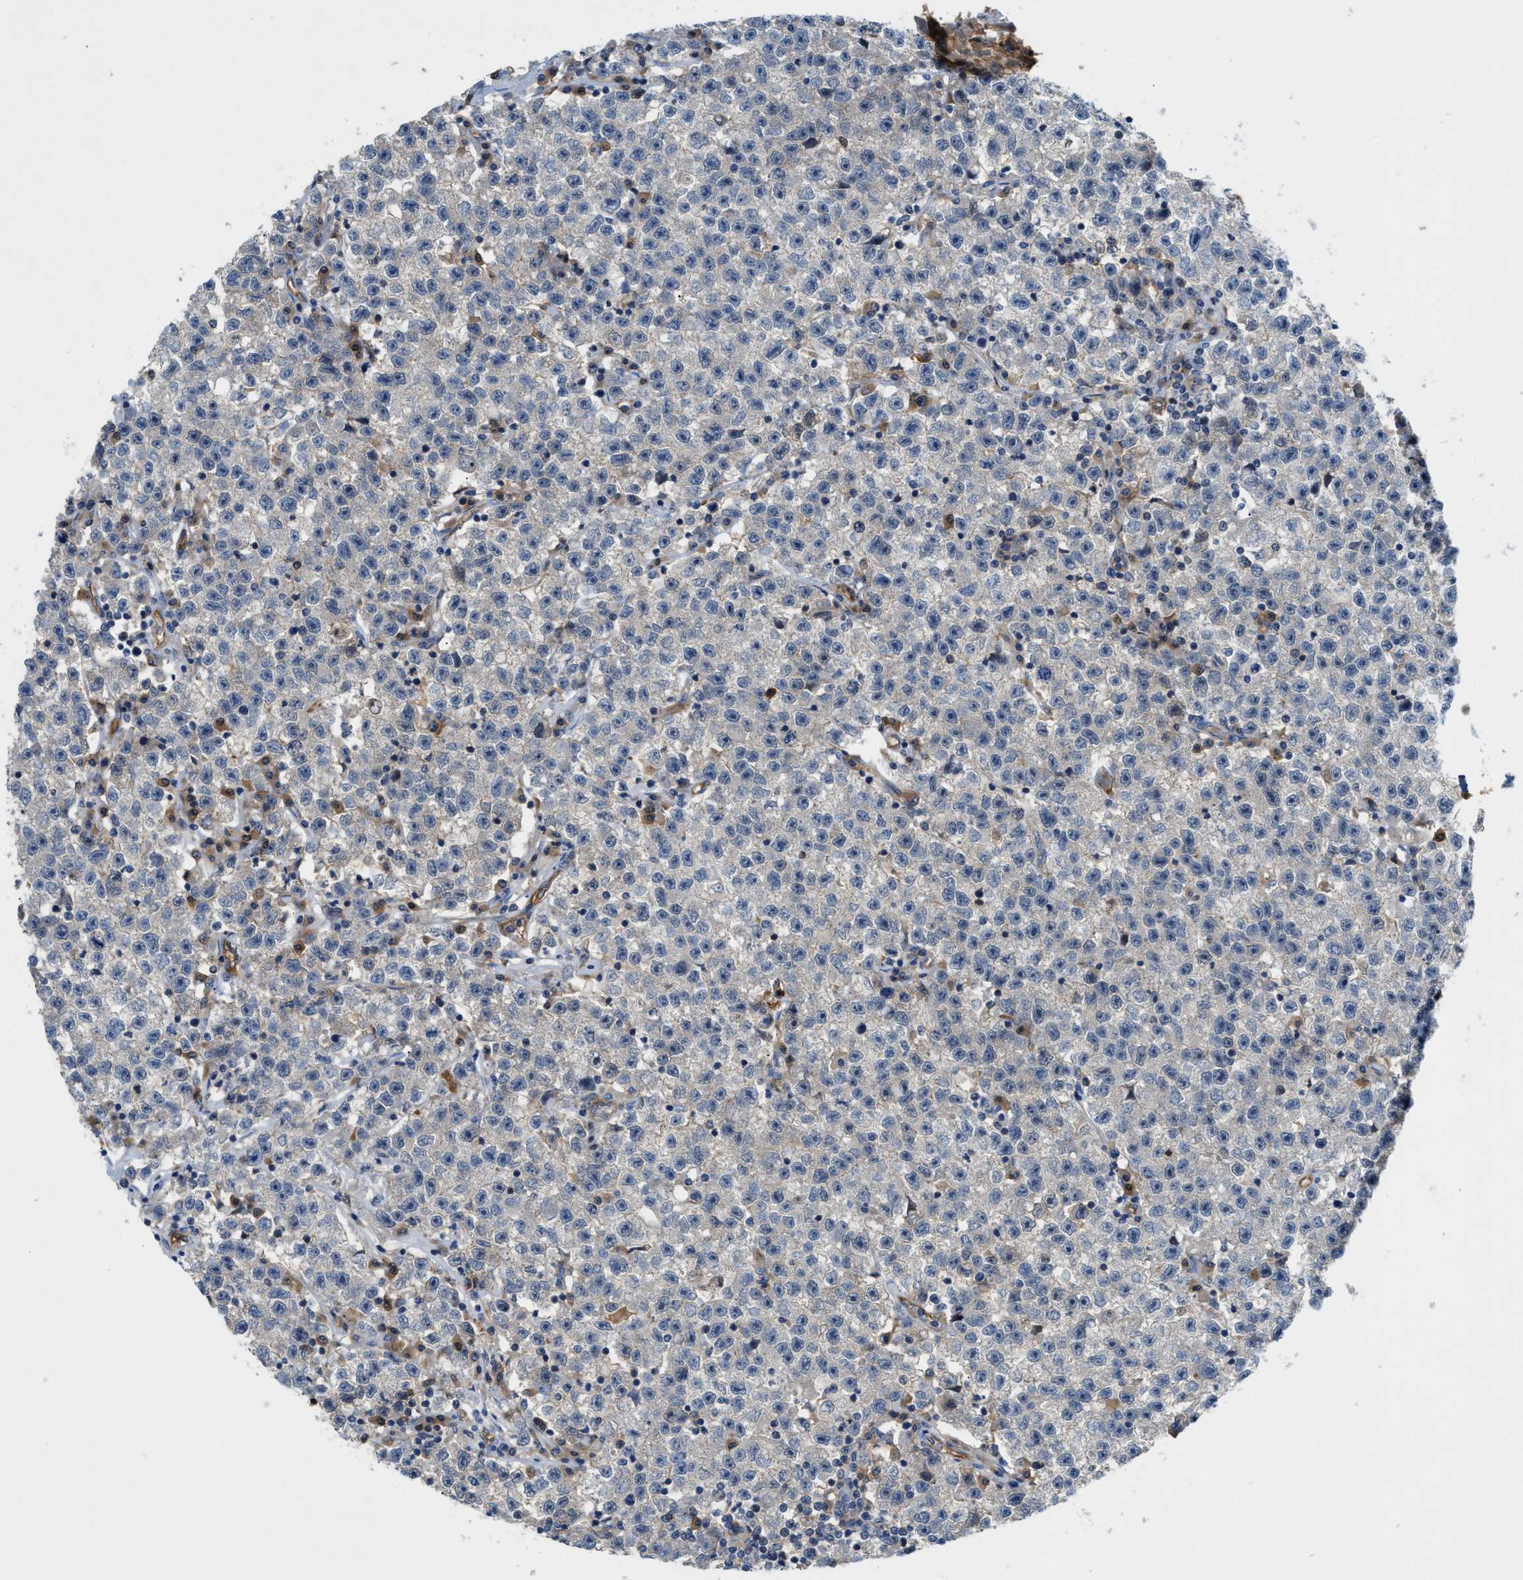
{"staining": {"intensity": "negative", "quantity": "none", "location": "none"}, "tissue": "testis cancer", "cell_type": "Tumor cells", "image_type": "cancer", "snomed": [{"axis": "morphology", "description": "Seminoma, NOS"}, {"axis": "topography", "description": "Testis"}], "caption": "The histopathology image demonstrates no significant expression in tumor cells of seminoma (testis).", "gene": "TRAK2", "patient": {"sex": "male", "age": 22}}